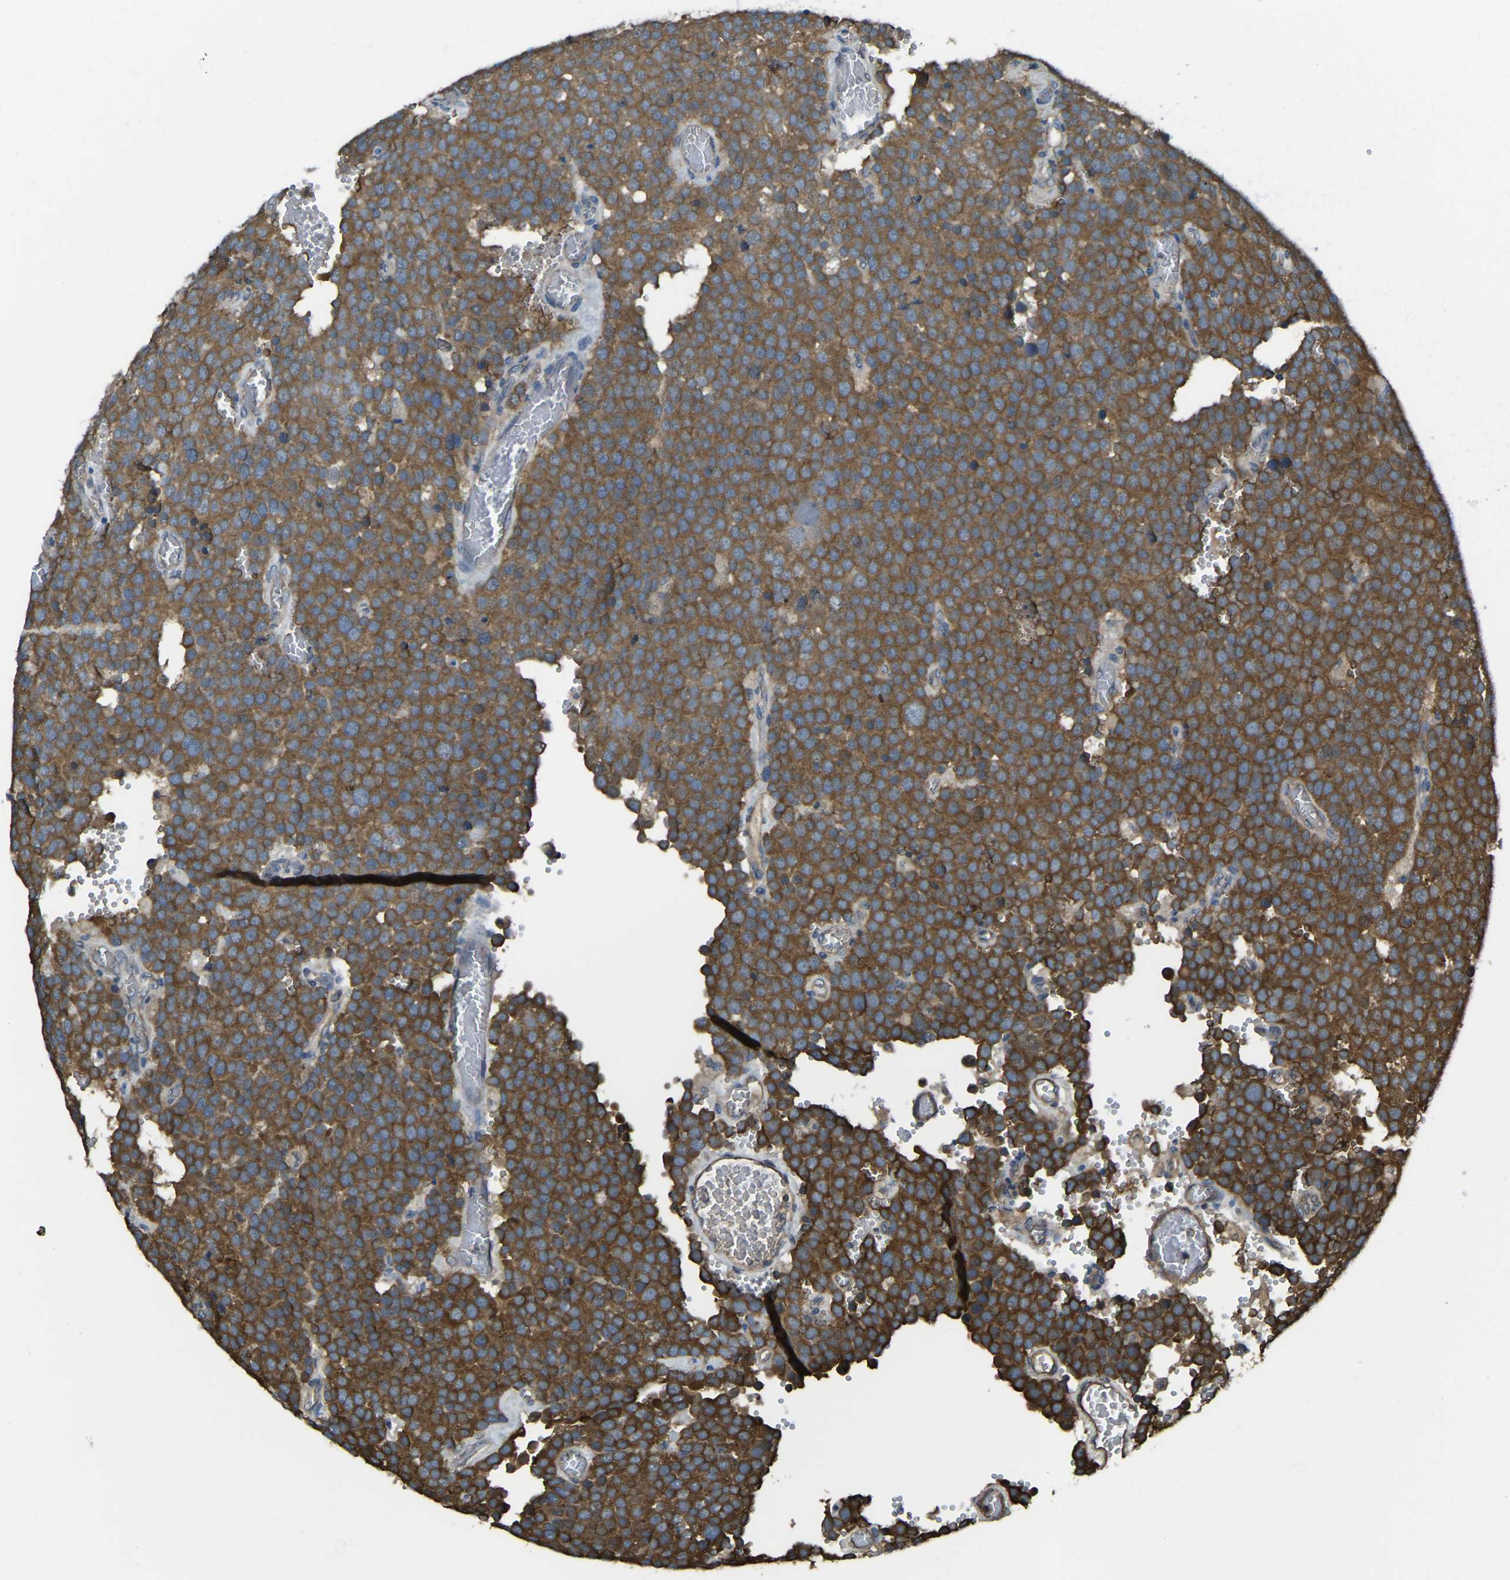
{"staining": {"intensity": "strong", "quantity": ">75%", "location": "cytoplasmic/membranous"}, "tissue": "testis cancer", "cell_type": "Tumor cells", "image_type": "cancer", "snomed": [{"axis": "morphology", "description": "Normal tissue, NOS"}, {"axis": "morphology", "description": "Seminoma, NOS"}, {"axis": "topography", "description": "Testis"}], "caption": "Protein analysis of testis seminoma tissue reveals strong cytoplasmic/membranous expression in approximately >75% of tumor cells. (DAB (3,3'-diaminobenzidine) IHC with brightfield microscopy, high magnification).", "gene": "AIMP1", "patient": {"sex": "male", "age": 71}}